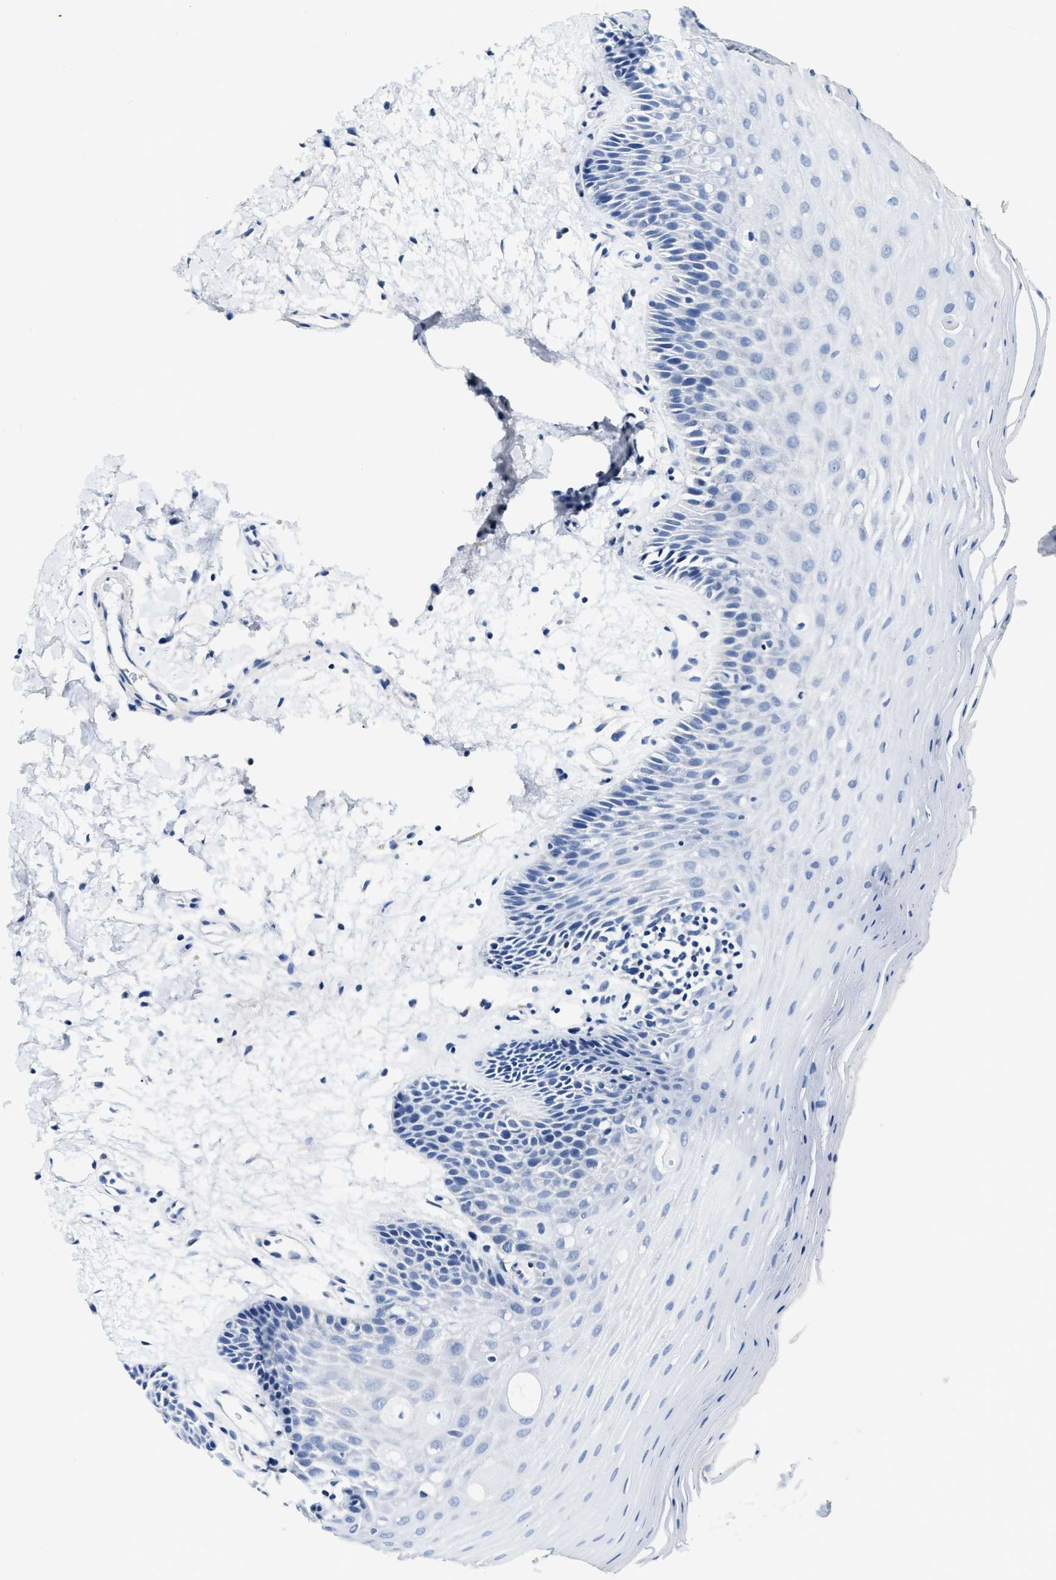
{"staining": {"intensity": "negative", "quantity": "none", "location": "none"}, "tissue": "oral mucosa", "cell_type": "Squamous epithelial cells", "image_type": "normal", "snomed": [{"axis": "morphology", "description": "Normal tissue, NOS"}, {"axis": "morphology", "description": "Squamous cell carcinoma, NOS"}, {"axis": "topography", "description": "Oral tissue"}, {"axis": "topography", "description": "Head-Neck"}], "caption": "DAB (3,3'-diaminobenzidine) immunohistochemical staining of normal human oral mucosa reveals no significant expression in squamous epithelial cells. (DAB immunohistochemistry (IHC), high magnification).", "gene": "EIF2AK2", "patient": {"sex": "male", "age": 71}}